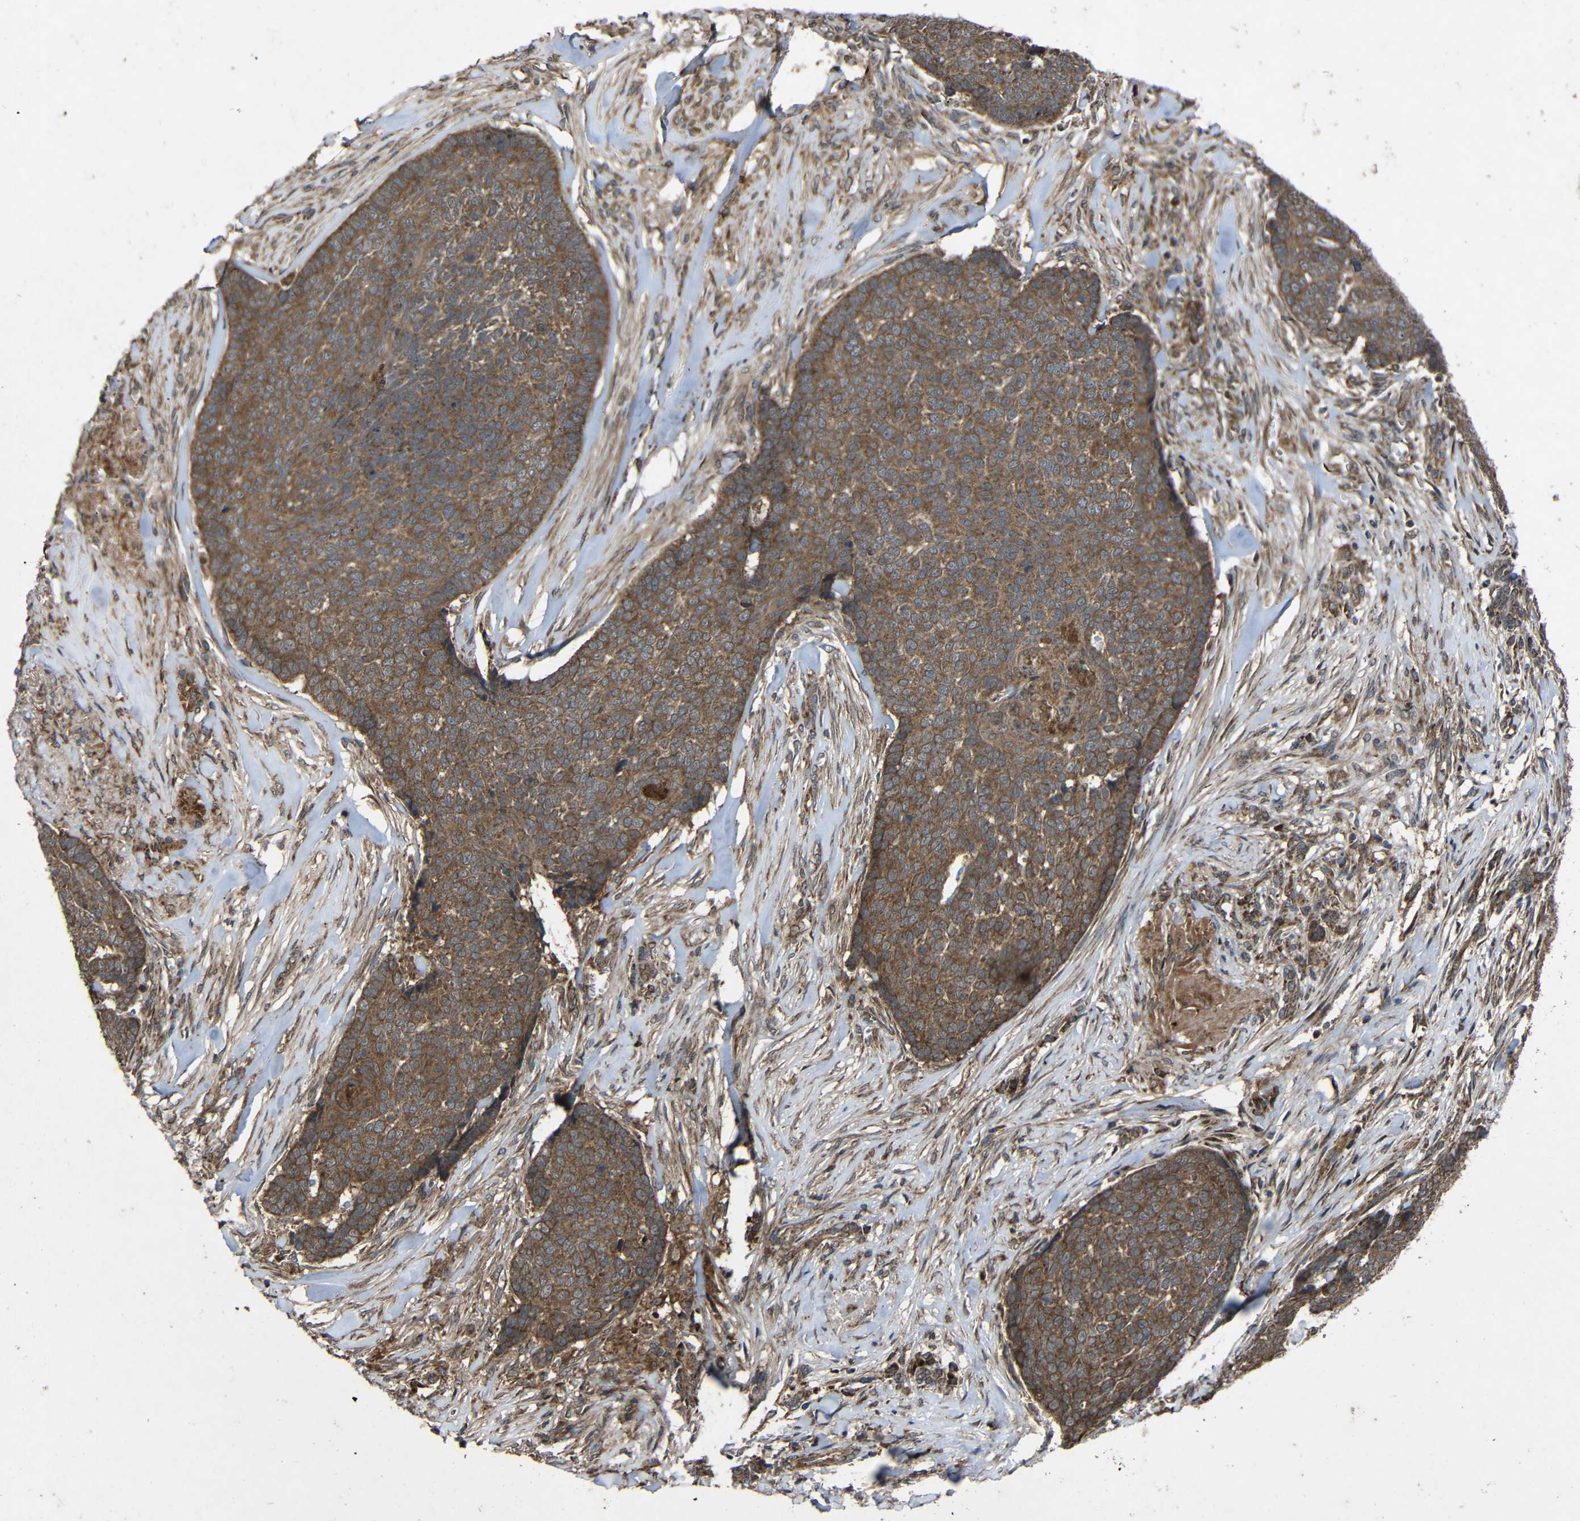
{"staining": {"intensity": "moderate", "quantity": ">75%", "location": "cytoplasmic/membranous"}, "tissue": "skin cancer", "cell_type": "Tumor cells", "image_type": "cancer", "snomed": [{"axis": "morphology", "description": "Basal cell carcinoma"}, {"axis": "topography", "description": "Skin"}], "caption": "Brown immunohistochemical staining in human skin basal cell carcinoma reveals moderate cytoplasmic/membranous expression in about >75% of tumor cells.", "gene": "C1GALT1", "patient": {"sex": "male", "age": 84}}